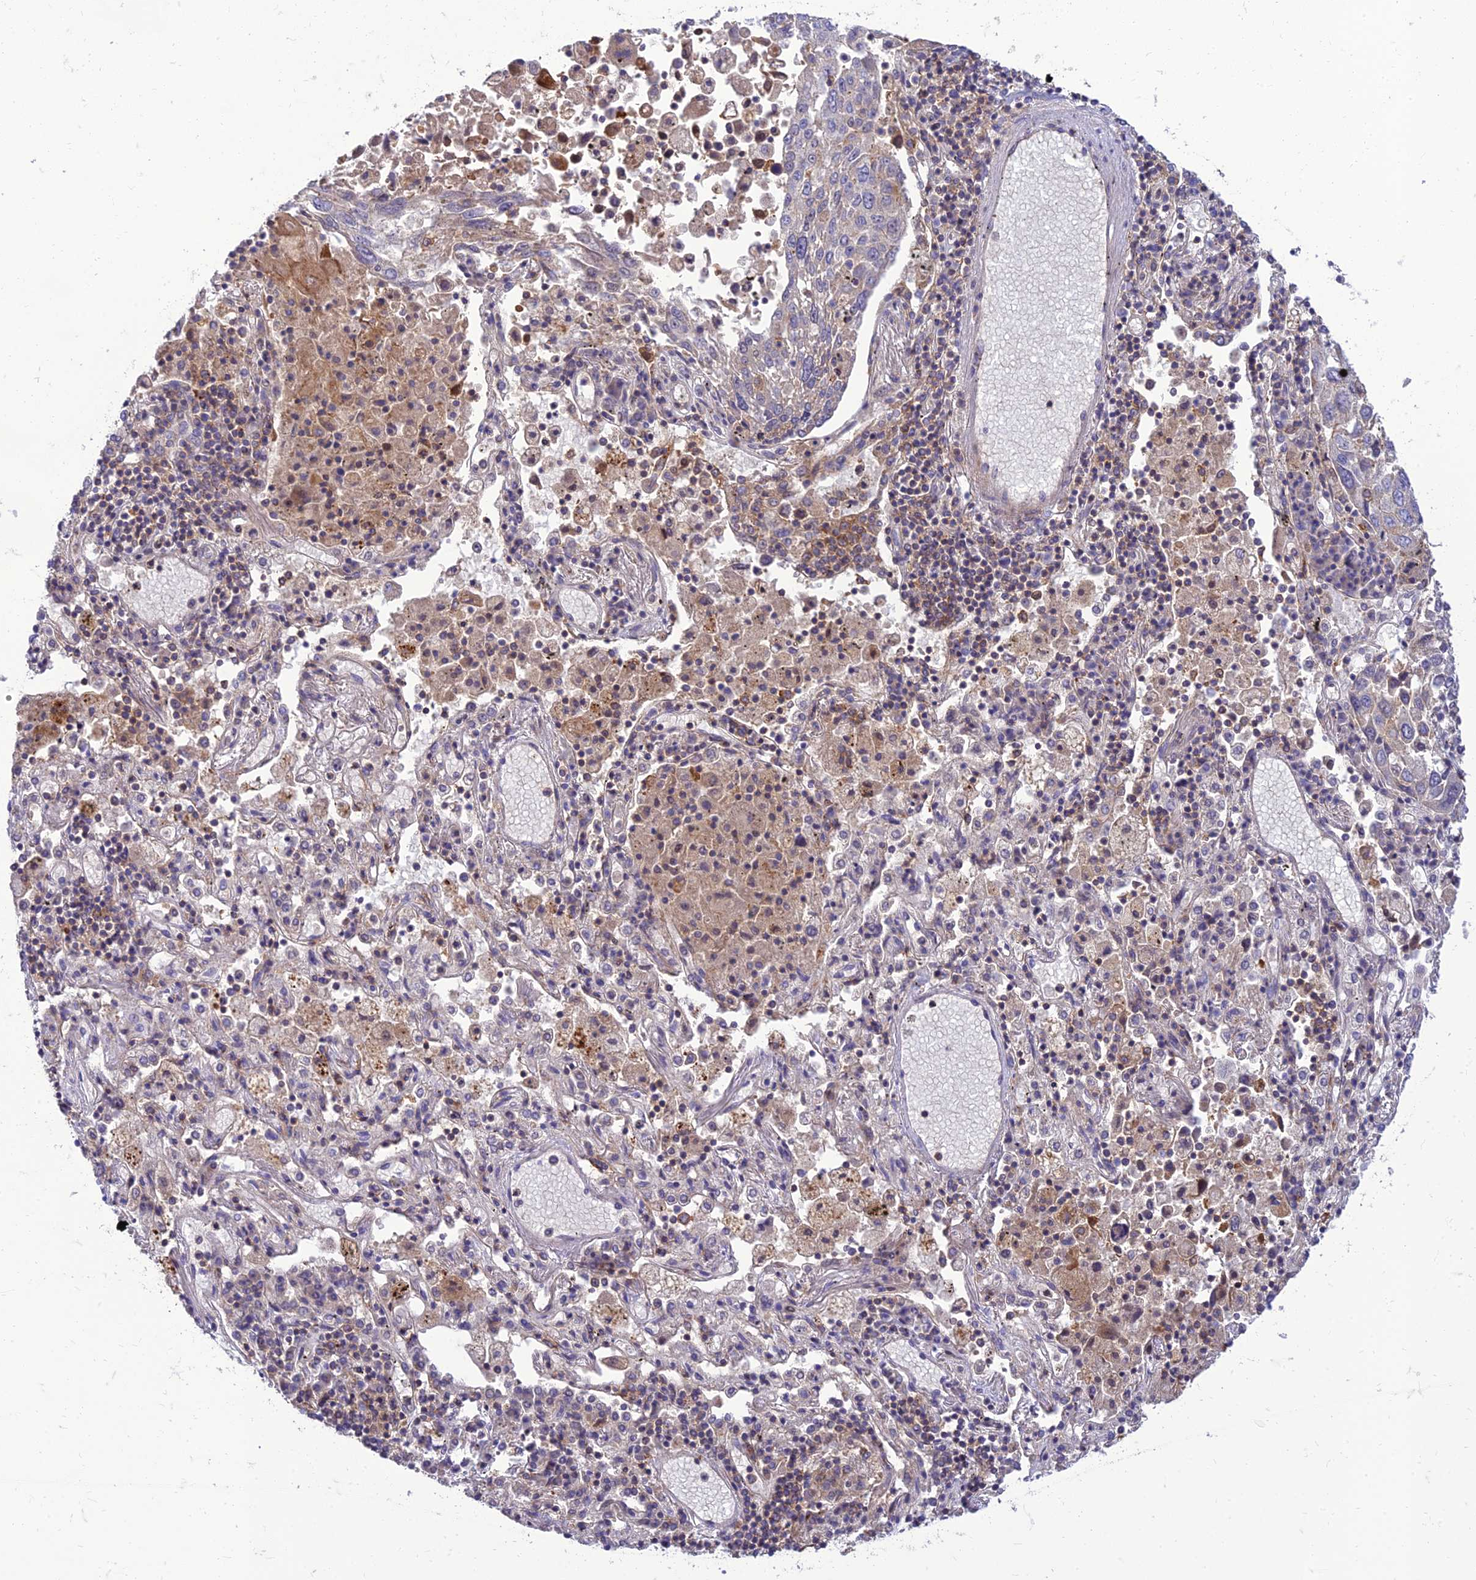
{"staining": {"intensity": "weak", "quantity": "<25%", "location": "cytoplasmic/membranous"}, "tissue": "lung cancer", "cell_type": "Tumor cells", "image_type": "cancer", "snomed": [{"axis": "morphology", "description": "Squamous cell carcinoma, NOS"}, {"axis": "topography", "description": "Lung"}], "caption": "Tumor cells show no significant protein positivity in lung squamous cell carcinoma.", "gene": "IRAK3", "patient": {"sex": "male", "age": 65}}